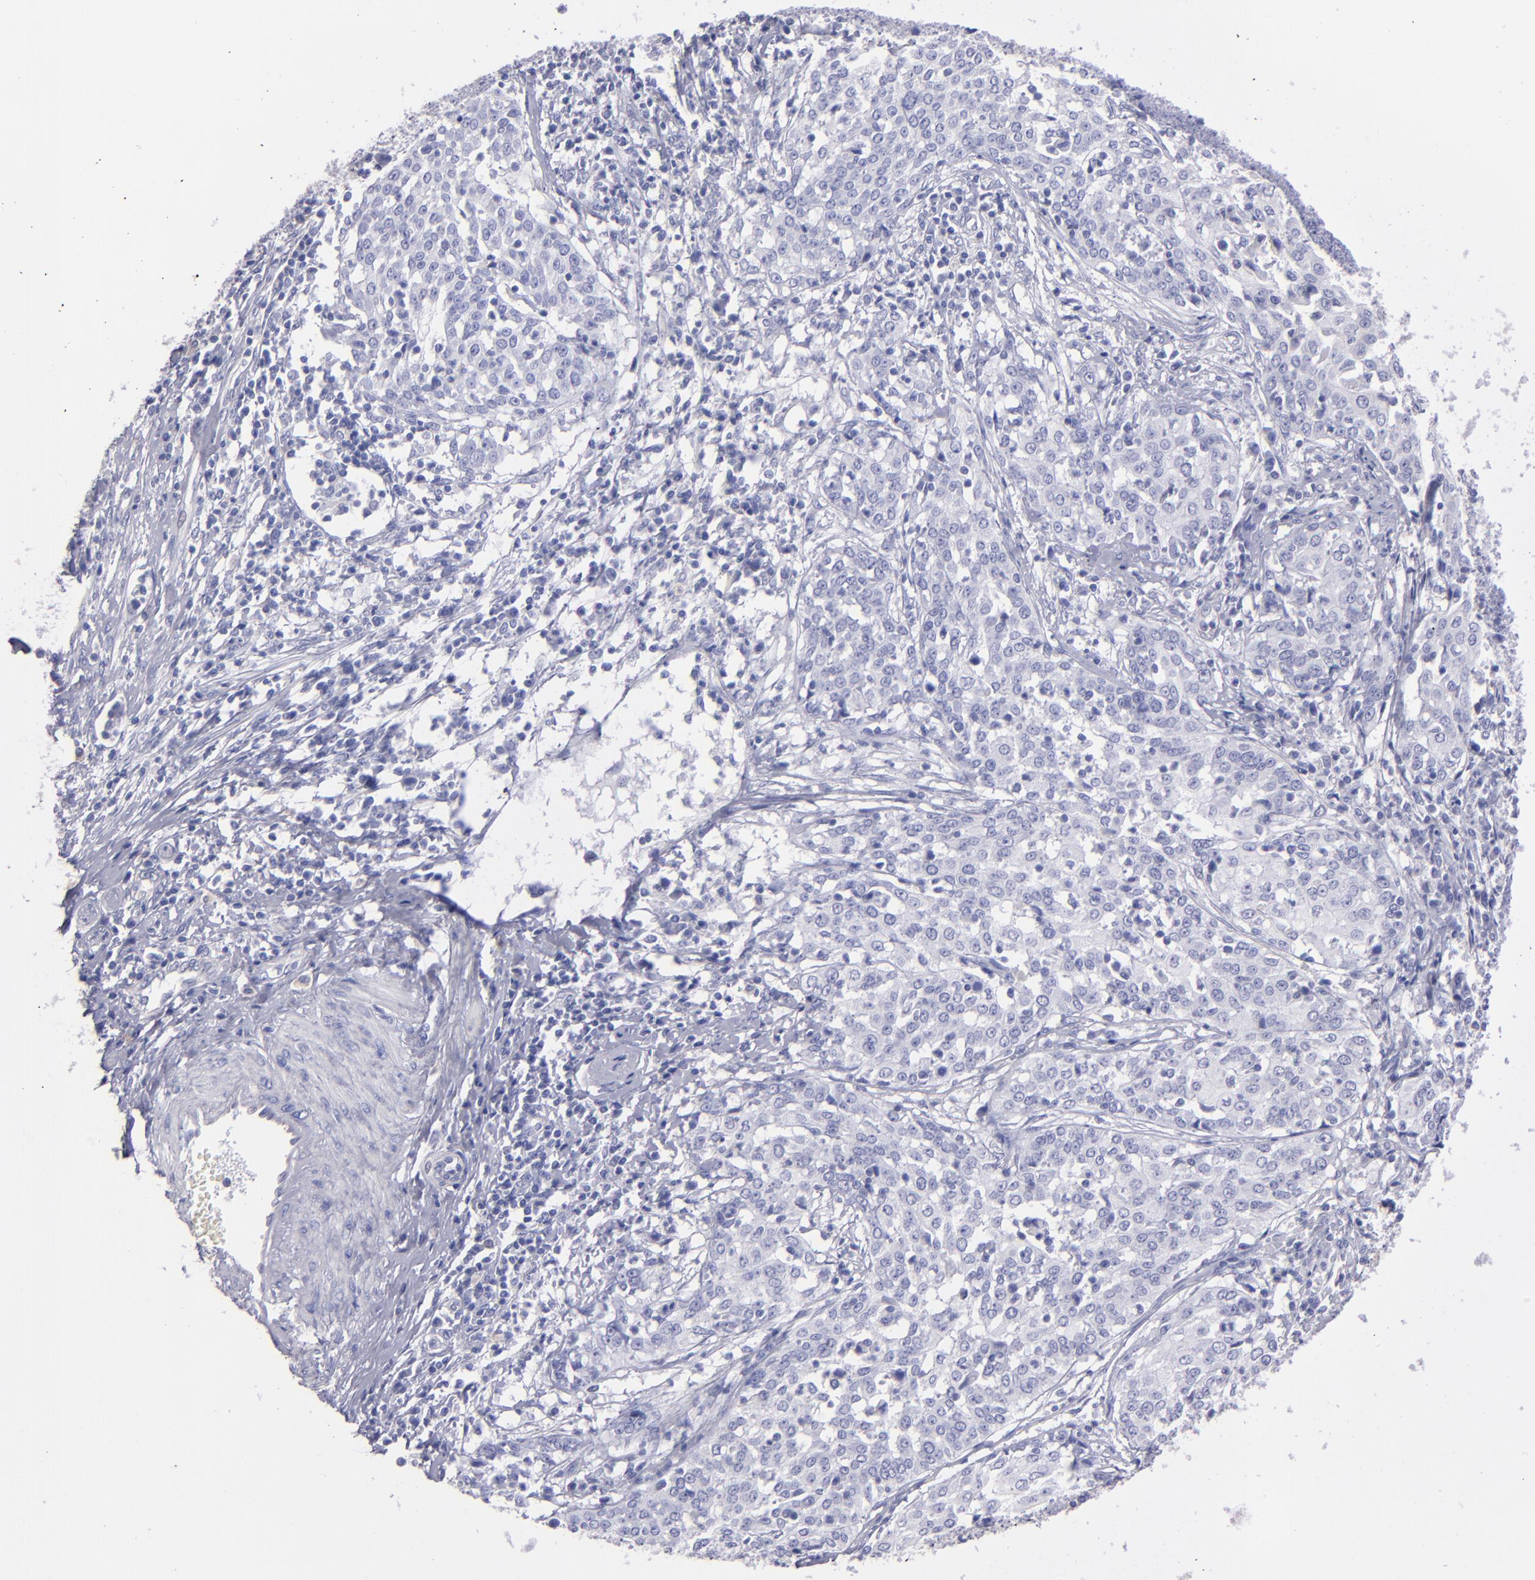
{"staining": {"intensity": "negative", "quantity": "none", "location": "none"}, "tissue": "cervical cancer", "cell_type": "Tumor cells", "image_type": "cancer", "snomed": [{"axis": "morphology", "description": "Squamous cell carcinoma, NOS"}, {"axis": "topography", "description": "Cervix"}], "caption": "Immunohistochemistry micrograph of cervical cancer stained for a protein (brown), which reveals no staining in tumor cells.", "gene": "TG", "patient": {"sex": "female", "age": 39}}